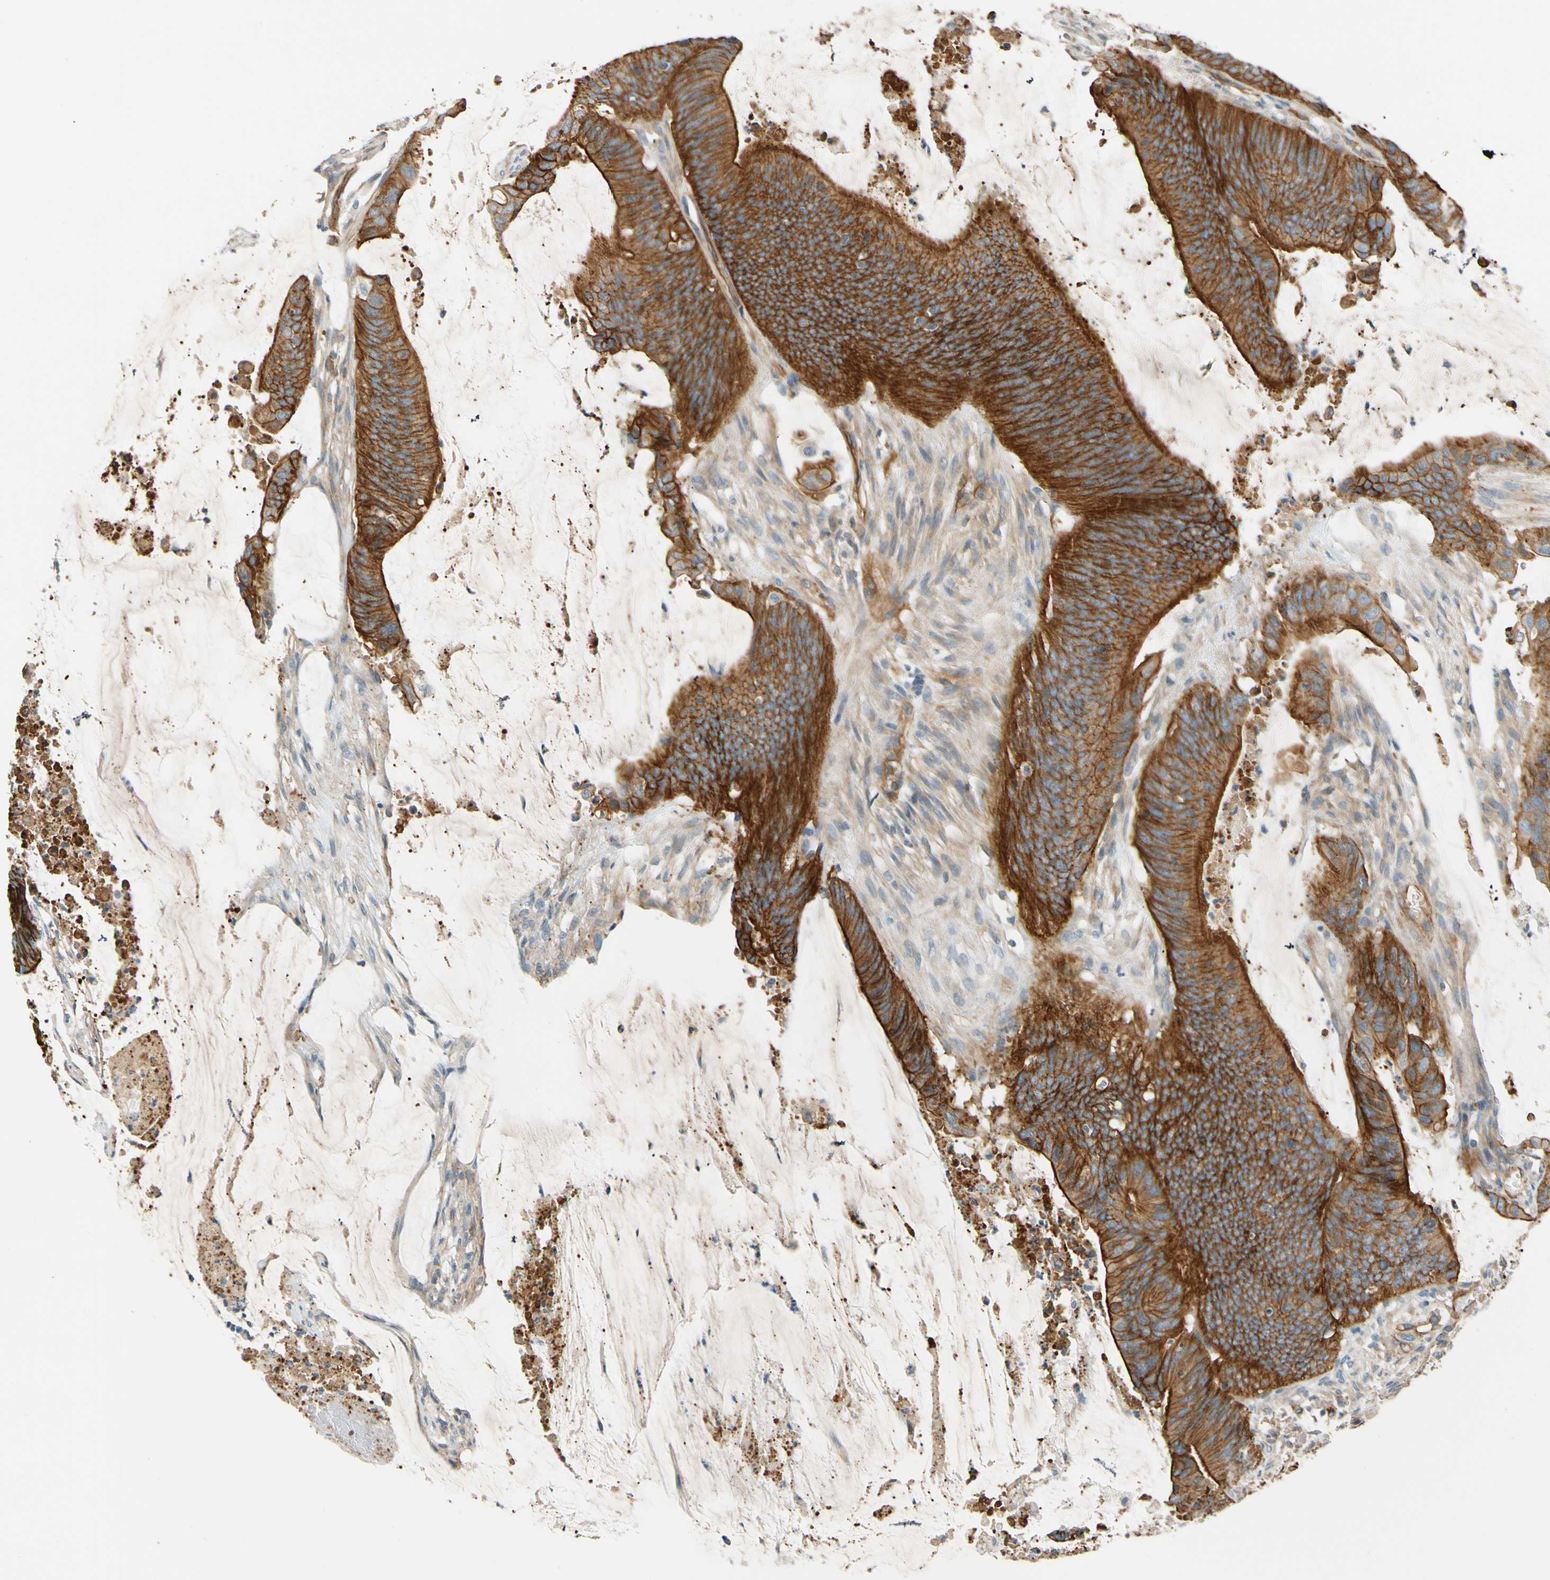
{"staining": {"intensity": "strong", "quantity": ">75%", "location": "cytoplasmic/membranous"}, "tissue": "colorectal cancer", "cell_type": "Tumor cells", "image_type": "cancer", "snomed": [{"axis": "morphology", "description": "Adenocarcinoma, NOS"}, {"axis": "topography", "description": "Rectum"}], "caption": "Human colorectal adenocarcinoma stained for a protein (brown) exhibits strong cytoplasmic/membranous positive positivity in approximately >75% of tumor cells.", "gene": "SPTAN1", "patient": {"sex": "female", "age": 66}}